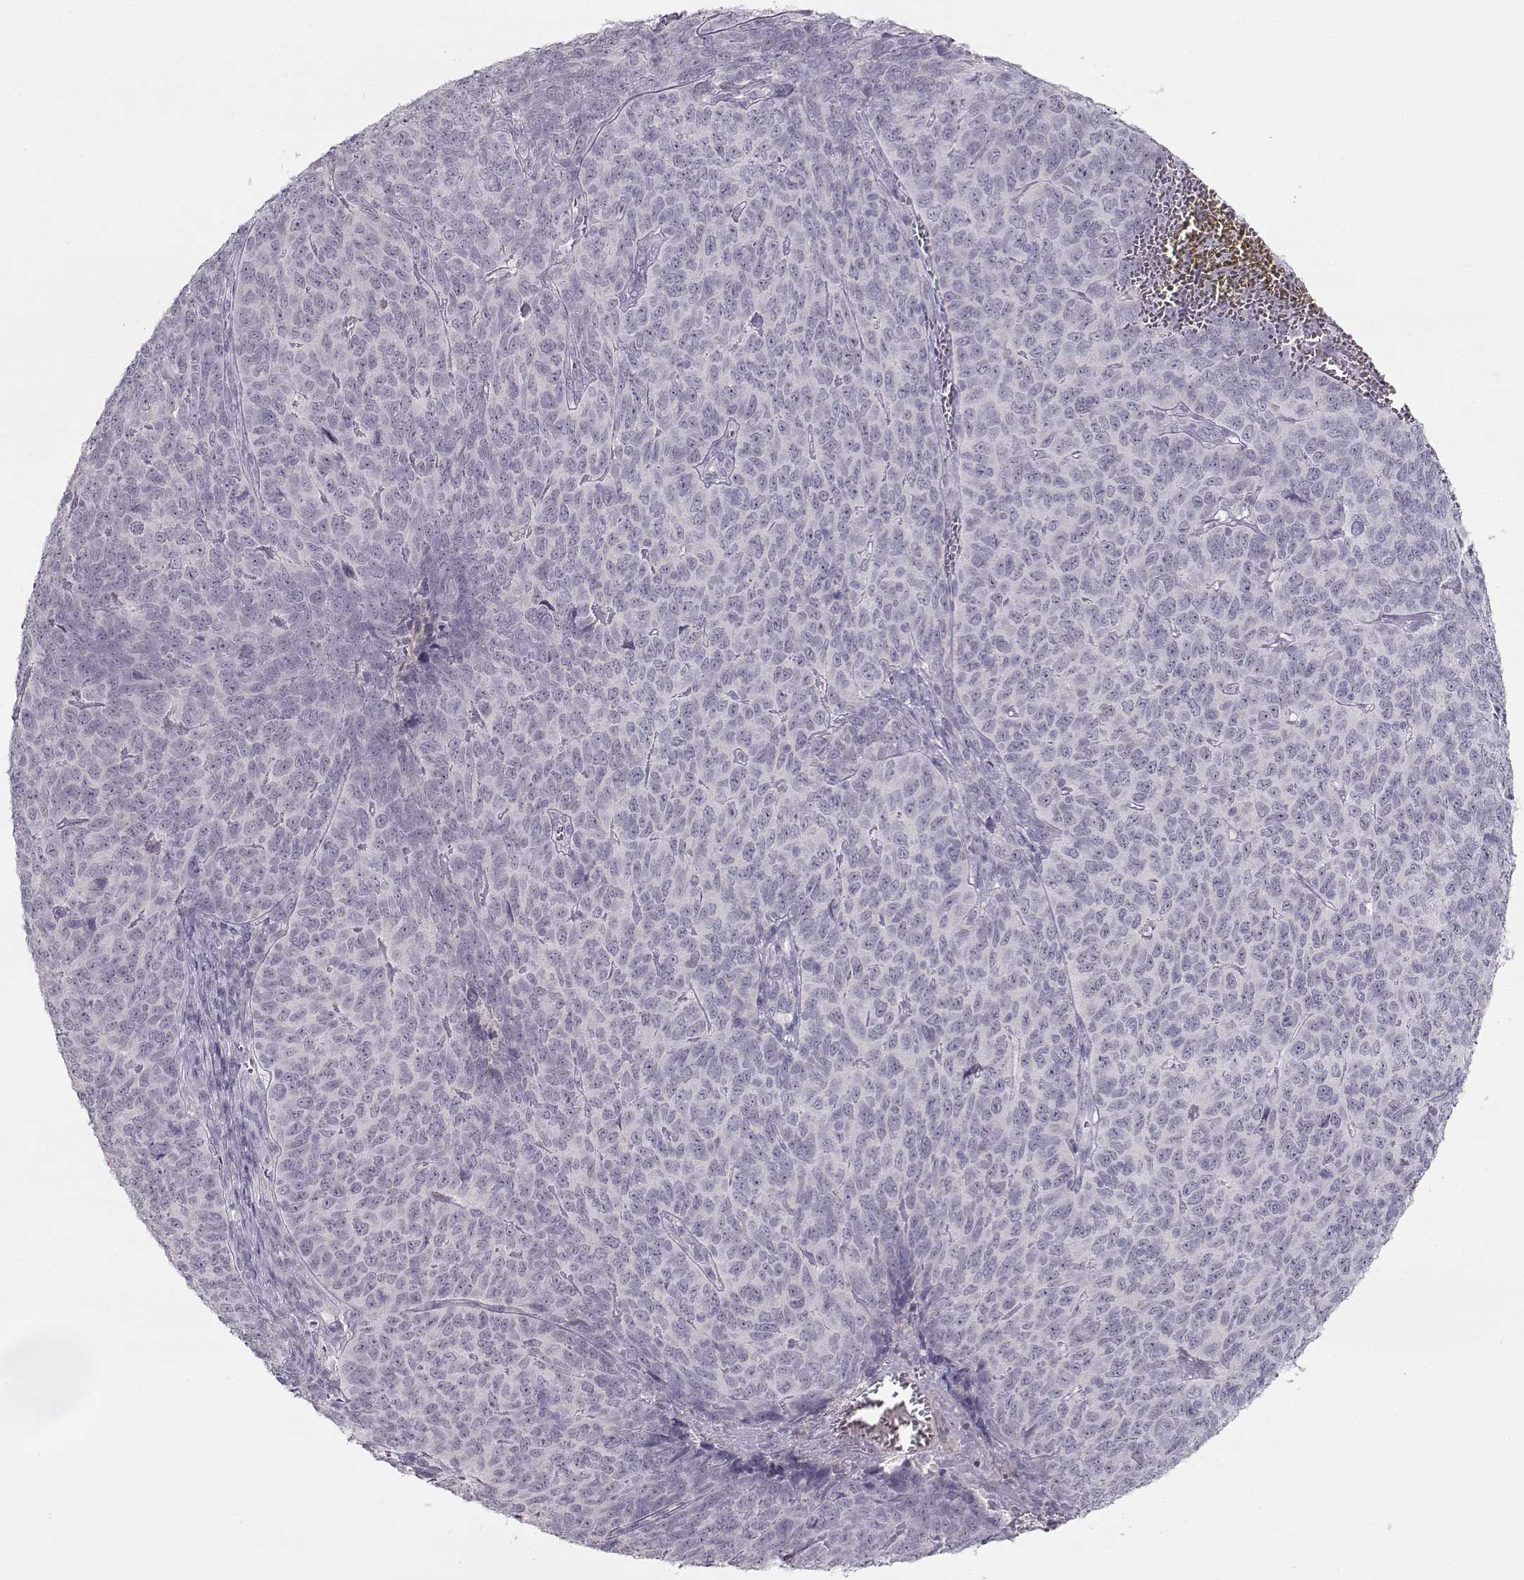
{"staining": {"intensity": "negative", "quantity": "none", "location": "none"}, "tissue": "skin cancer", "cell_type": "Tumor cells", "image_type": "cancer", "snomed": [{"axis": "morphology", "description": "Squamous cell carcinoma, NOS"}, {"axis": "topography", "description": "Skin"}, {"axis": "topography", "description": "Anal"}], "caption": "DAB (3,3'-diaminobenzidine) immunohistochemical staining of skin cancer reveals no significant expression in tumor cells.", "gene": "IMPG1", "patient": {"sex": "female", "age": 51}}